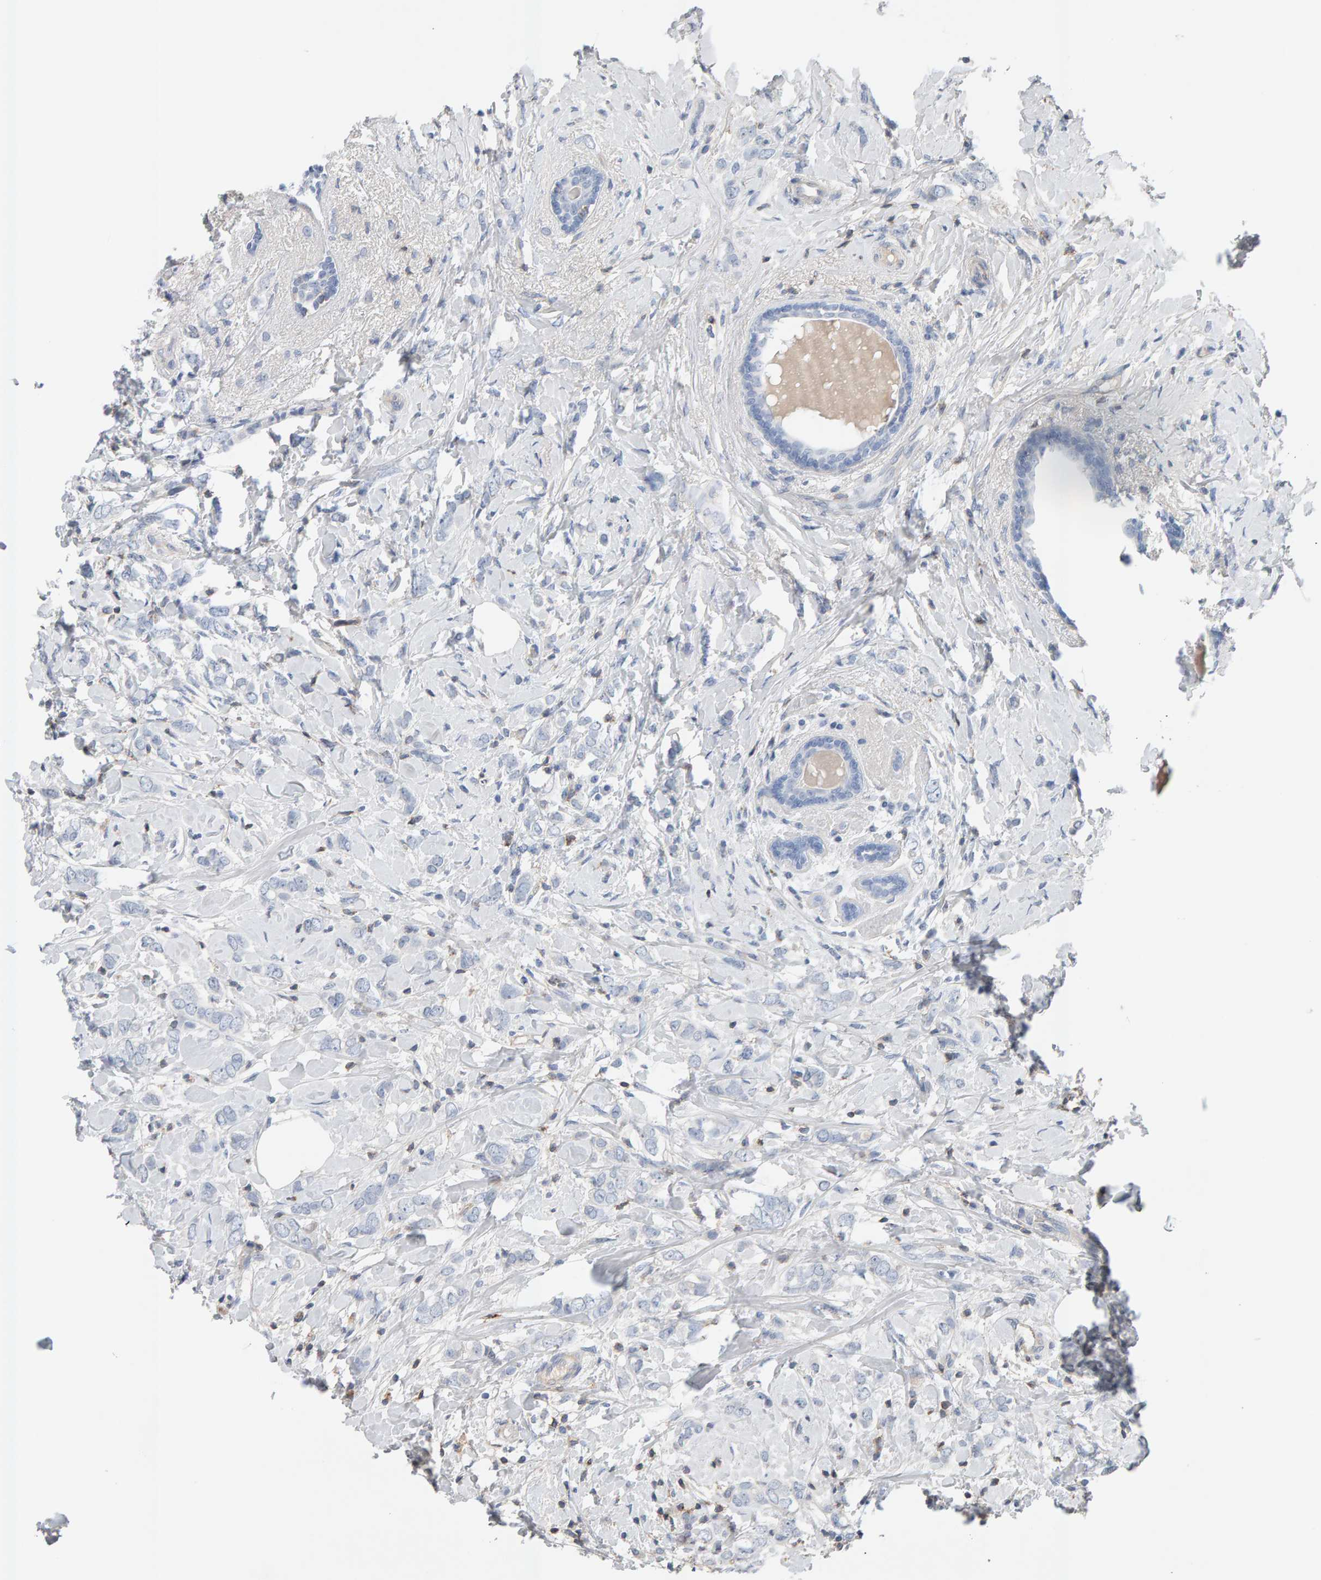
{"staining": {"intensity": "negative", "quantity": "none", "location": "none"}, "tissue": "breast cancer", "cell_type": "Tumor cells", "image_type": "cancer", "snomed": [{"axis": "morphology", "description": "Normal tissue, NOS"}, {"axis": "morphology", "description": "Lobular carcinoma"}, {"axis": "topography", "description": "Breast"}], "caption": "The immunohistochemistry (IHC) image has no significant staining in tumor cells of breast cancer (lobular carcinoma) tissue. Brightfield microscopy of IHC stained with DAB (brown) and hematoxylin (blue), captured at high magnification.", "gene": "FYN", "patient": {"sex": "female", "age": 47}}